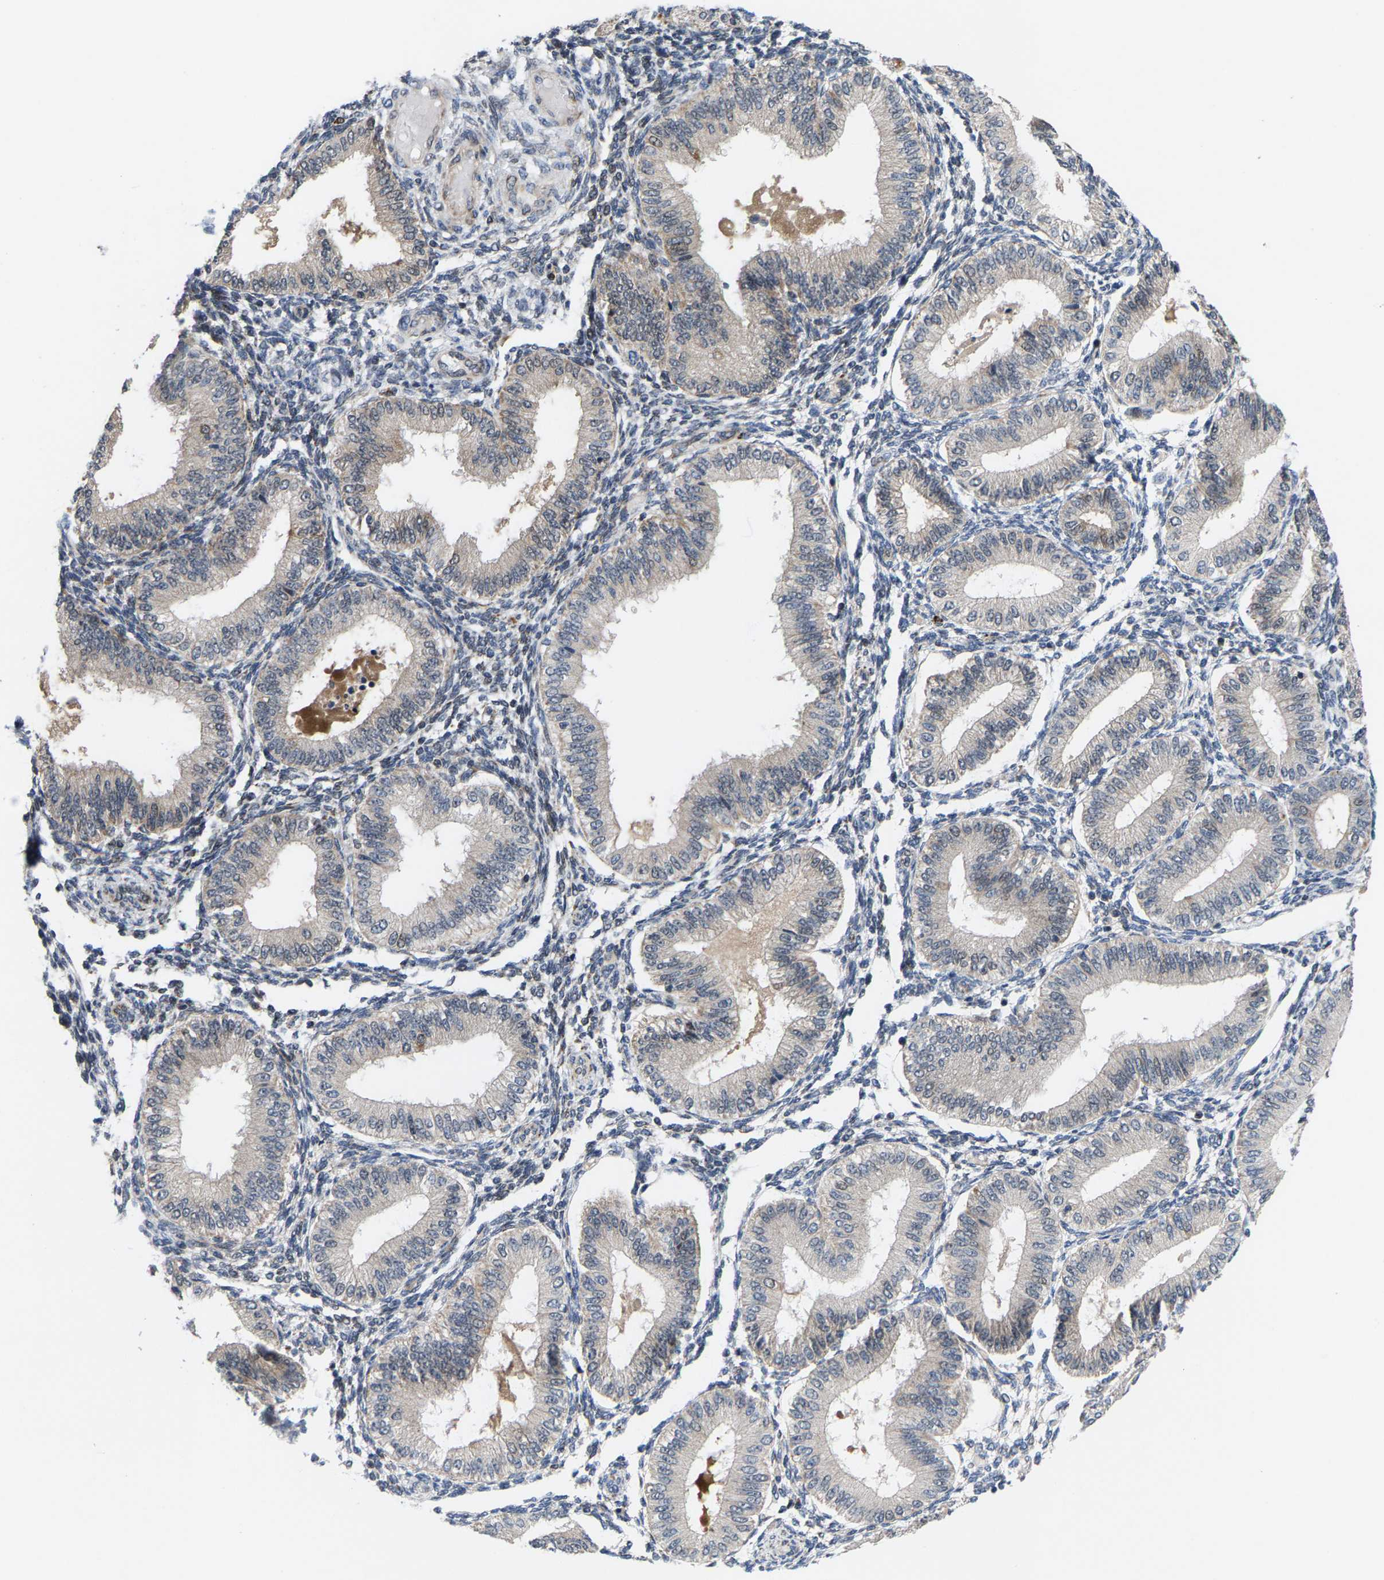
{"staining": {"intensity": "negative", "quantity": "none", "location": "none"}, "tissue": "endometrium", "cell_type": "Cells in endometrial stroma", "image_type": "normal", "snomed": [{"axis": "morphology", "description": "Normal tissue, NOS"}, {"axis": "topography", "description": "Endometrium"}], "caption": "Immunohistochemistry photomicrograph of normal endometrium: human endometrium stained with DAB (3,3'-diaminobenzidine) reveals no significant protein expression in cells in endometrial stroma. (DAB immunohistochemistry (IHC) visualized using brightfield microscopy, high magnification).", "gene": "TDRKH", "patient": {"sex": "female", "age": 39}}